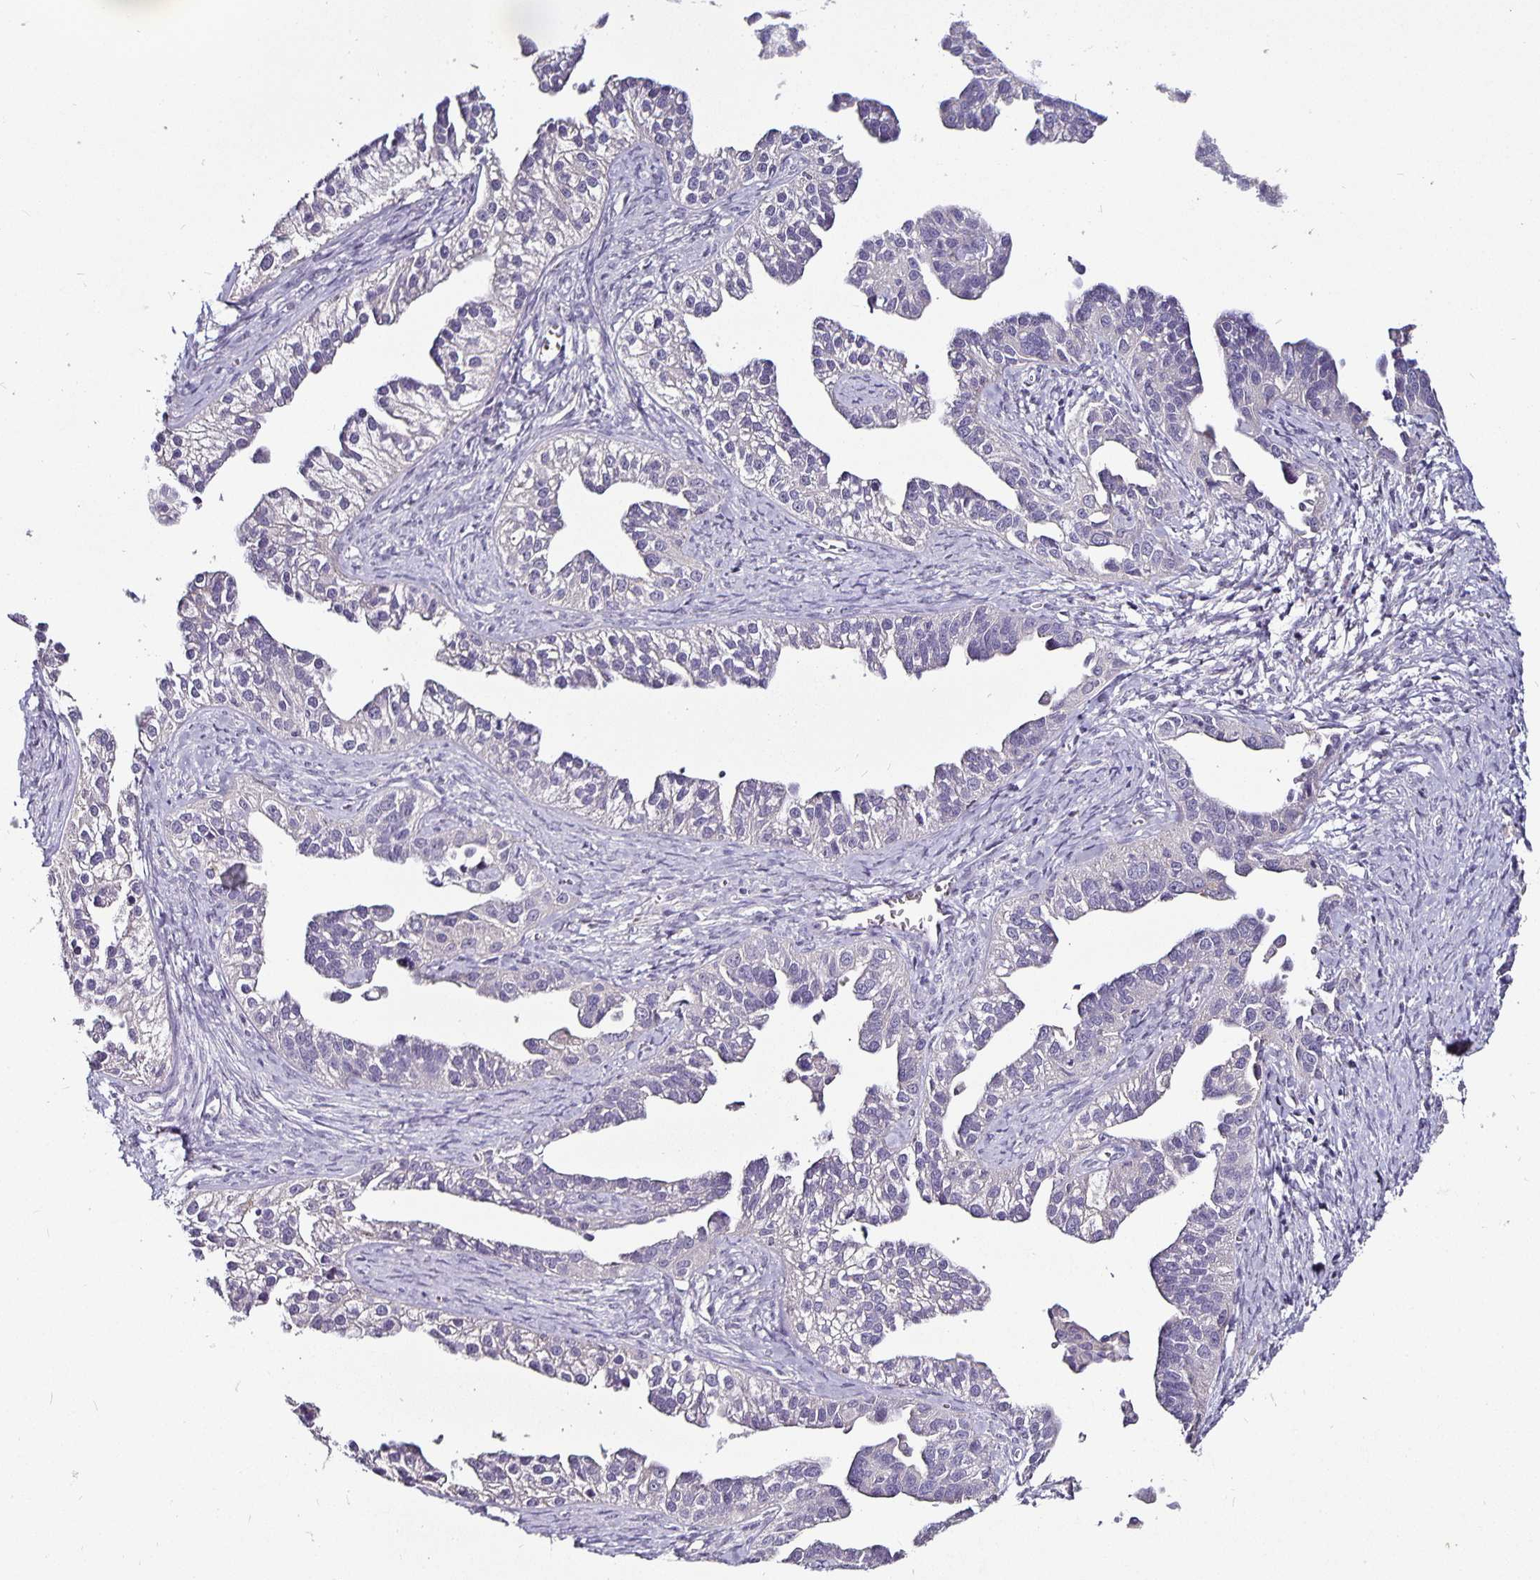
{"staining": {"intensity": "negative", "quantity": "none", "location": "none"}, "tissue": "ovarian cancer", "cell_type": "Tumor cells", "image_type": "cancer", "snomed": [{"axis": "morphology", "description": "Cystadenocarcinoma, serous, NOS"}, {"axis": "topography", "description": "Ovary"}], "caption": "Tumor cells show no significant positivity in ovarian serous cystadenocarcinoma.", "gene": "CA12", "patient": {"sex": "female", "age": 75}}